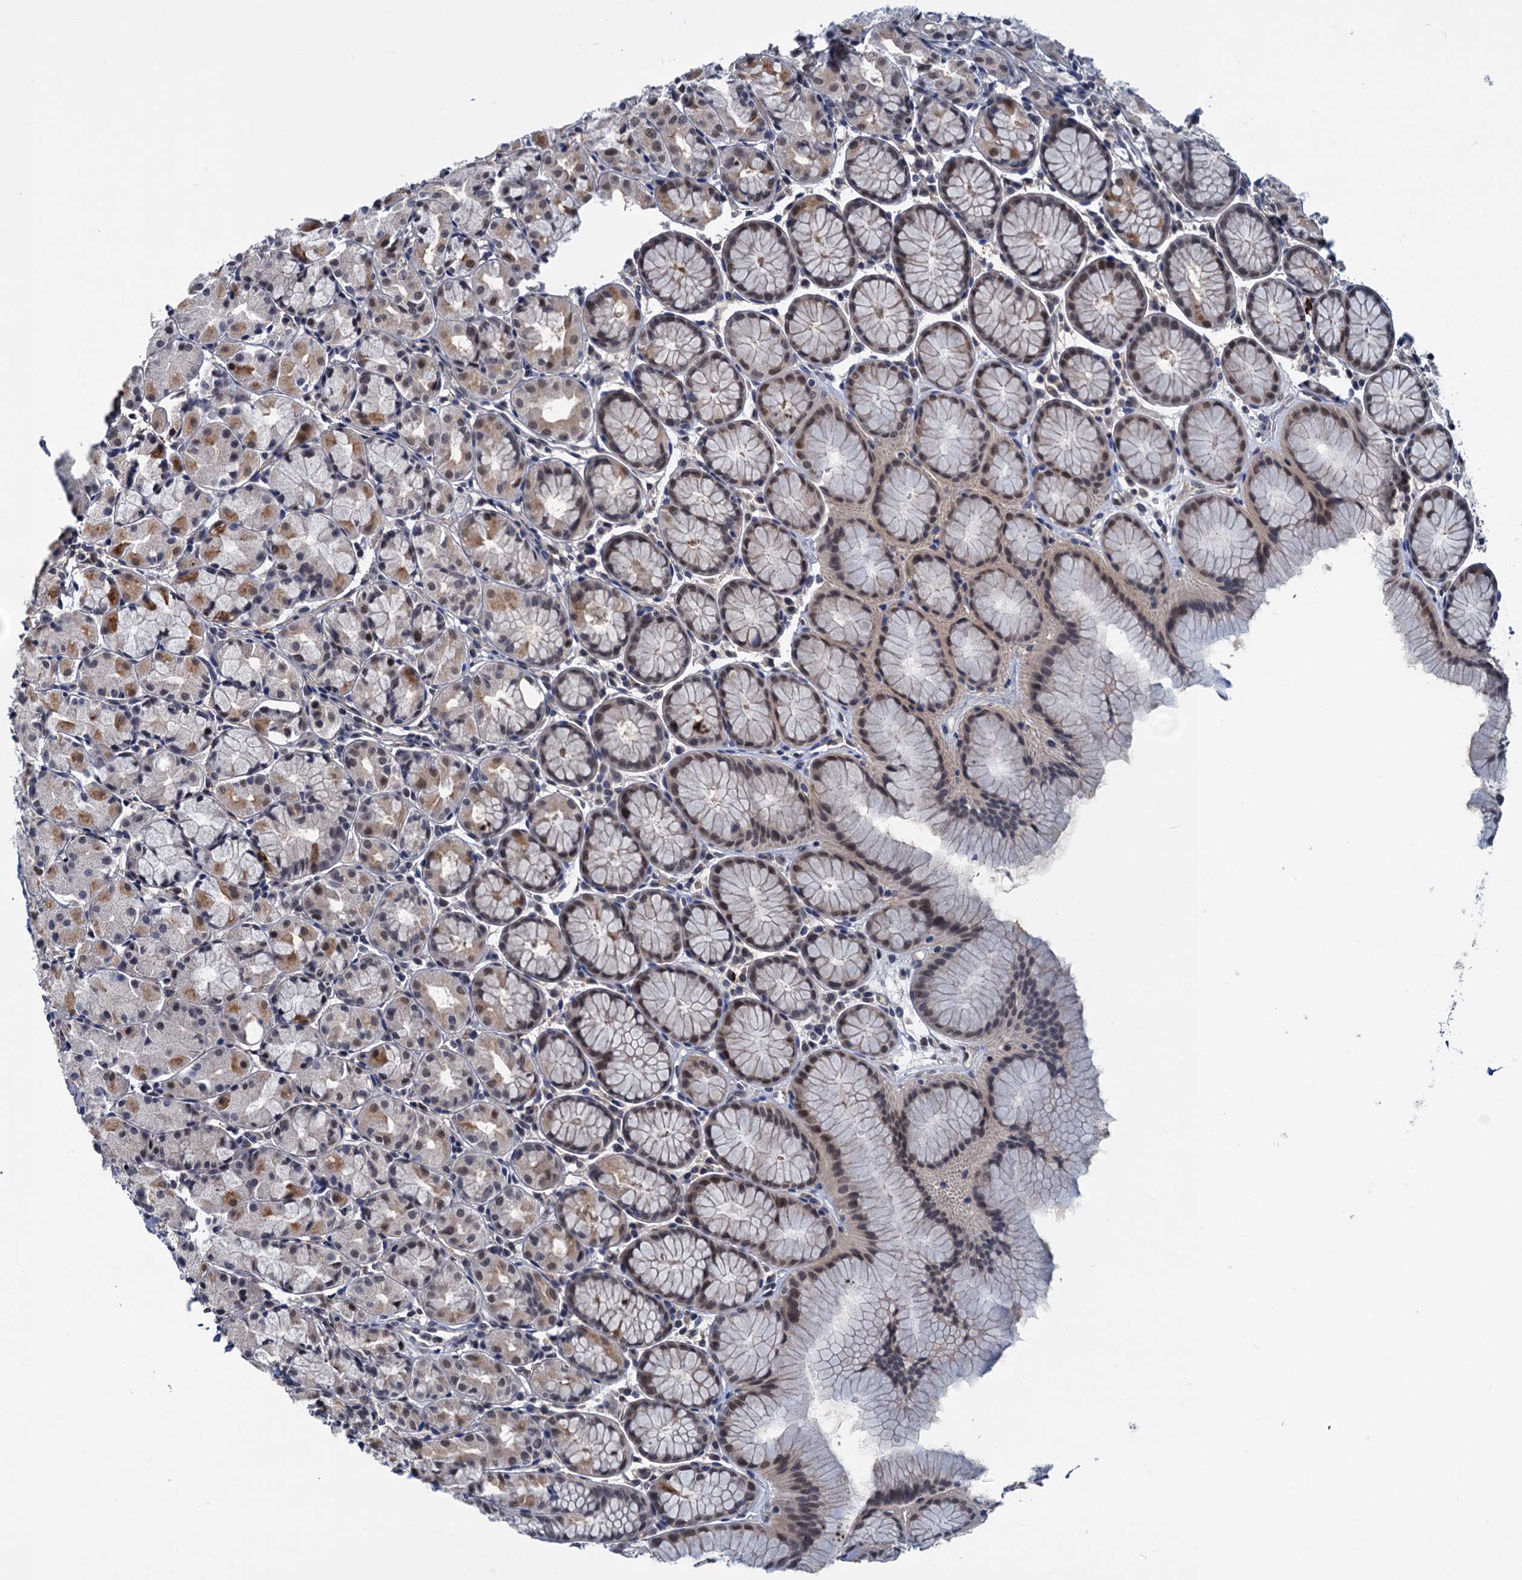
{"staining": {"intensity": "moderate", "quantity": ">75%", "location": "cytoplasmic/membranous,nuclear"}, "tissue": "stomach", "cell_type": "Glandular cells", "image_type": "normal", "snomed": [{"axis": "morphology", "description": "Normal tissue, NOS"}, {"axis": "topography", "description": "Stomach, upper"}], "caption": "About >75% of glandular cells in unremarkable human stomach show moderate cytoplasmic/membranous,nuclear protein expression as visualized by brown immunohistochemical staining.", "gene": "SAE1", "patient": {"sex": "male", "age": 47}}